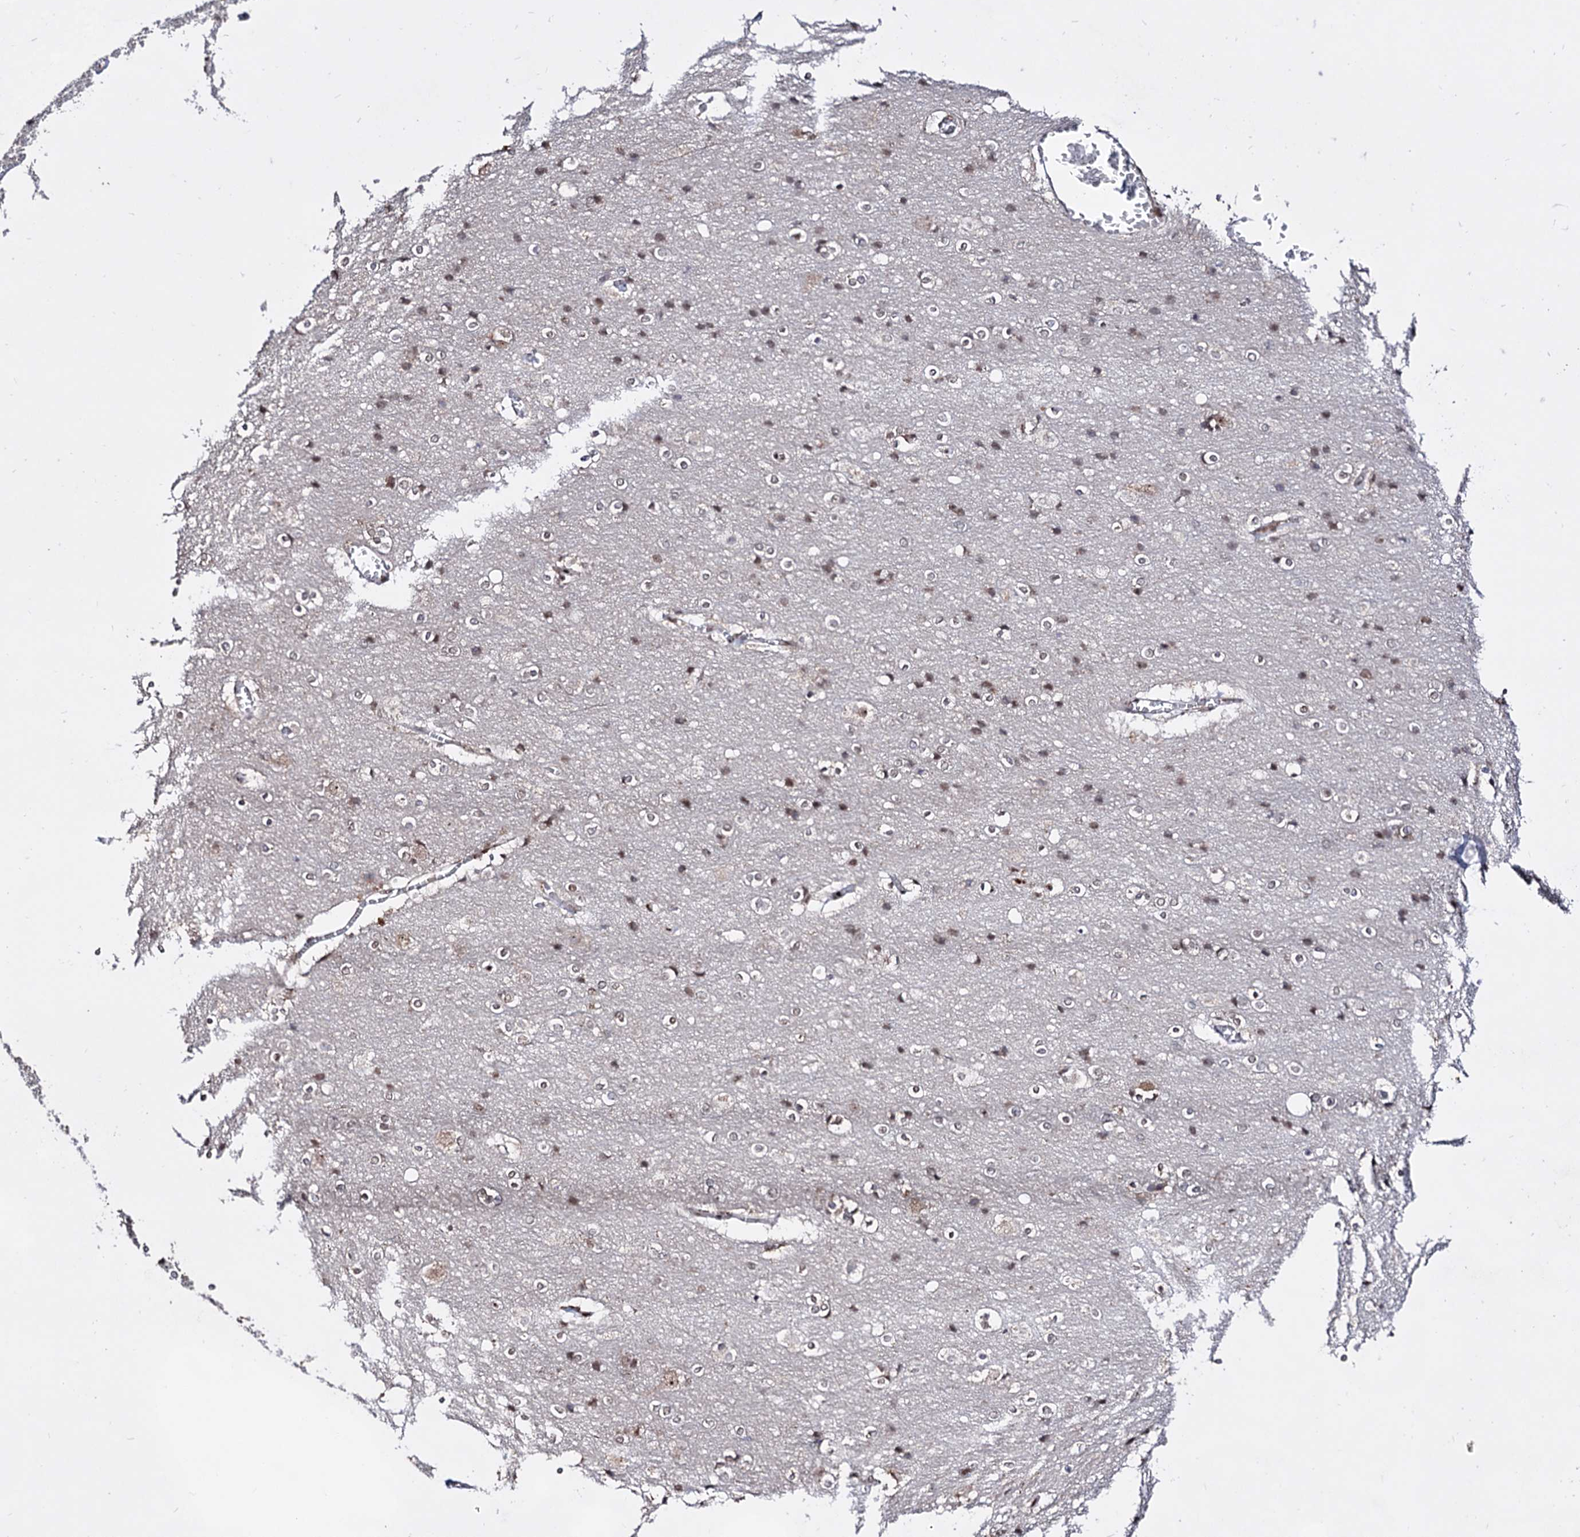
{"staining": {"intensity": "moderate", "quantity": "<25%", "location": "nuclear"}, "tissue": "cerebral cortex", "cell_type": "Endothelial cells", "image_type": "normal", "snomed": [{"axis": "morphology", "description": "Normal tissue, NOS"}, {"axis": "topography", "description": "Cerebral cortex"}], "caption": "An immunohistochemistry (IHC) image of benign tissue is shown. Protein staining in brown labels moderate nuclear positivity in cerebral cortex within endothelial cells.", "gene": "EXOSC10", "patient": {"sex": "male", "age": 54}}